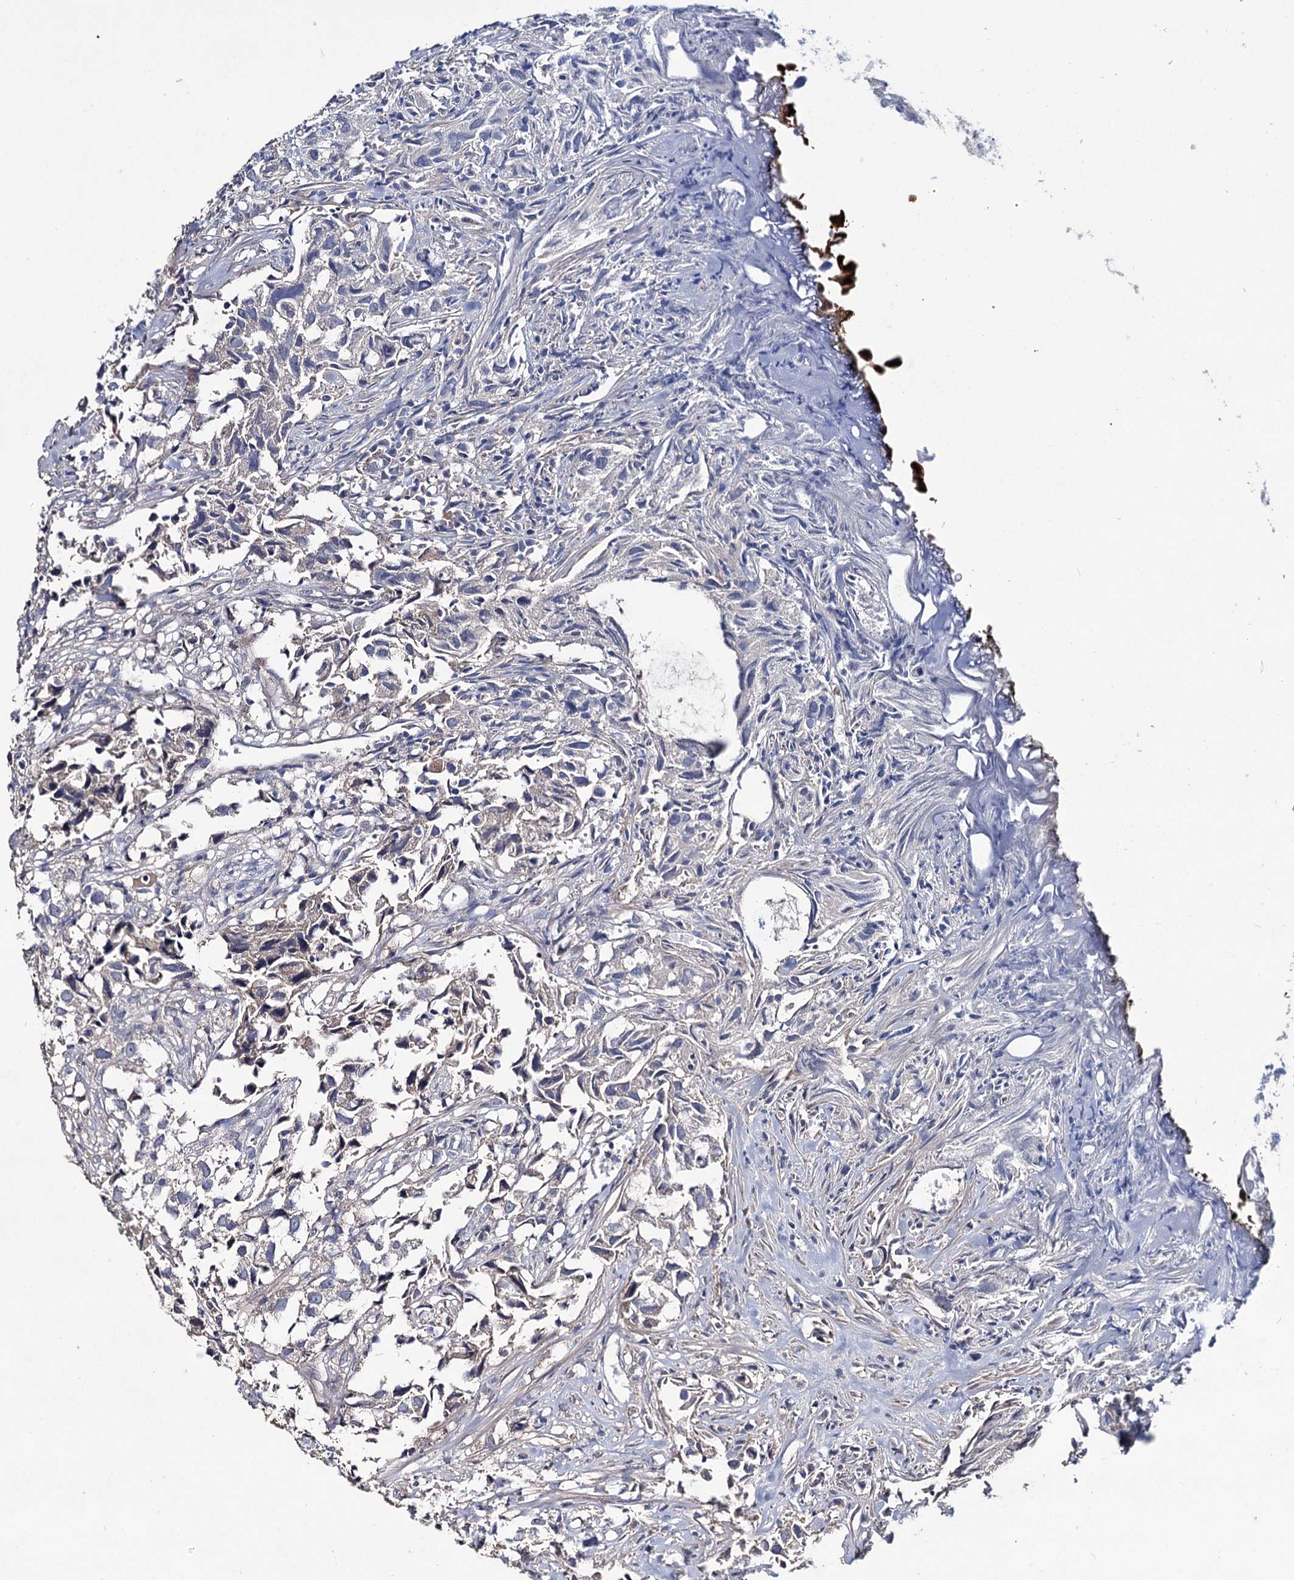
{"staining": {"intensity": "negative", "quantity": "none", "location": "none"}, "tissue": "urothelial cancer", "cell_type": "Tumor cells", "image_type": "cancer", "snomed": [{"axis": "morphology", "description": "Urothelial carcinoma, High grade"}, {"axis": "topography", "description": "Urinary bladder"}], "caption": "This is an immunohistochemistry (IHC) photomicrograph of human urothelial cancer. There is no expression in tumor cells.", "gene": "PPP1R32", "patient": {"sex": "female", "age": 75}}